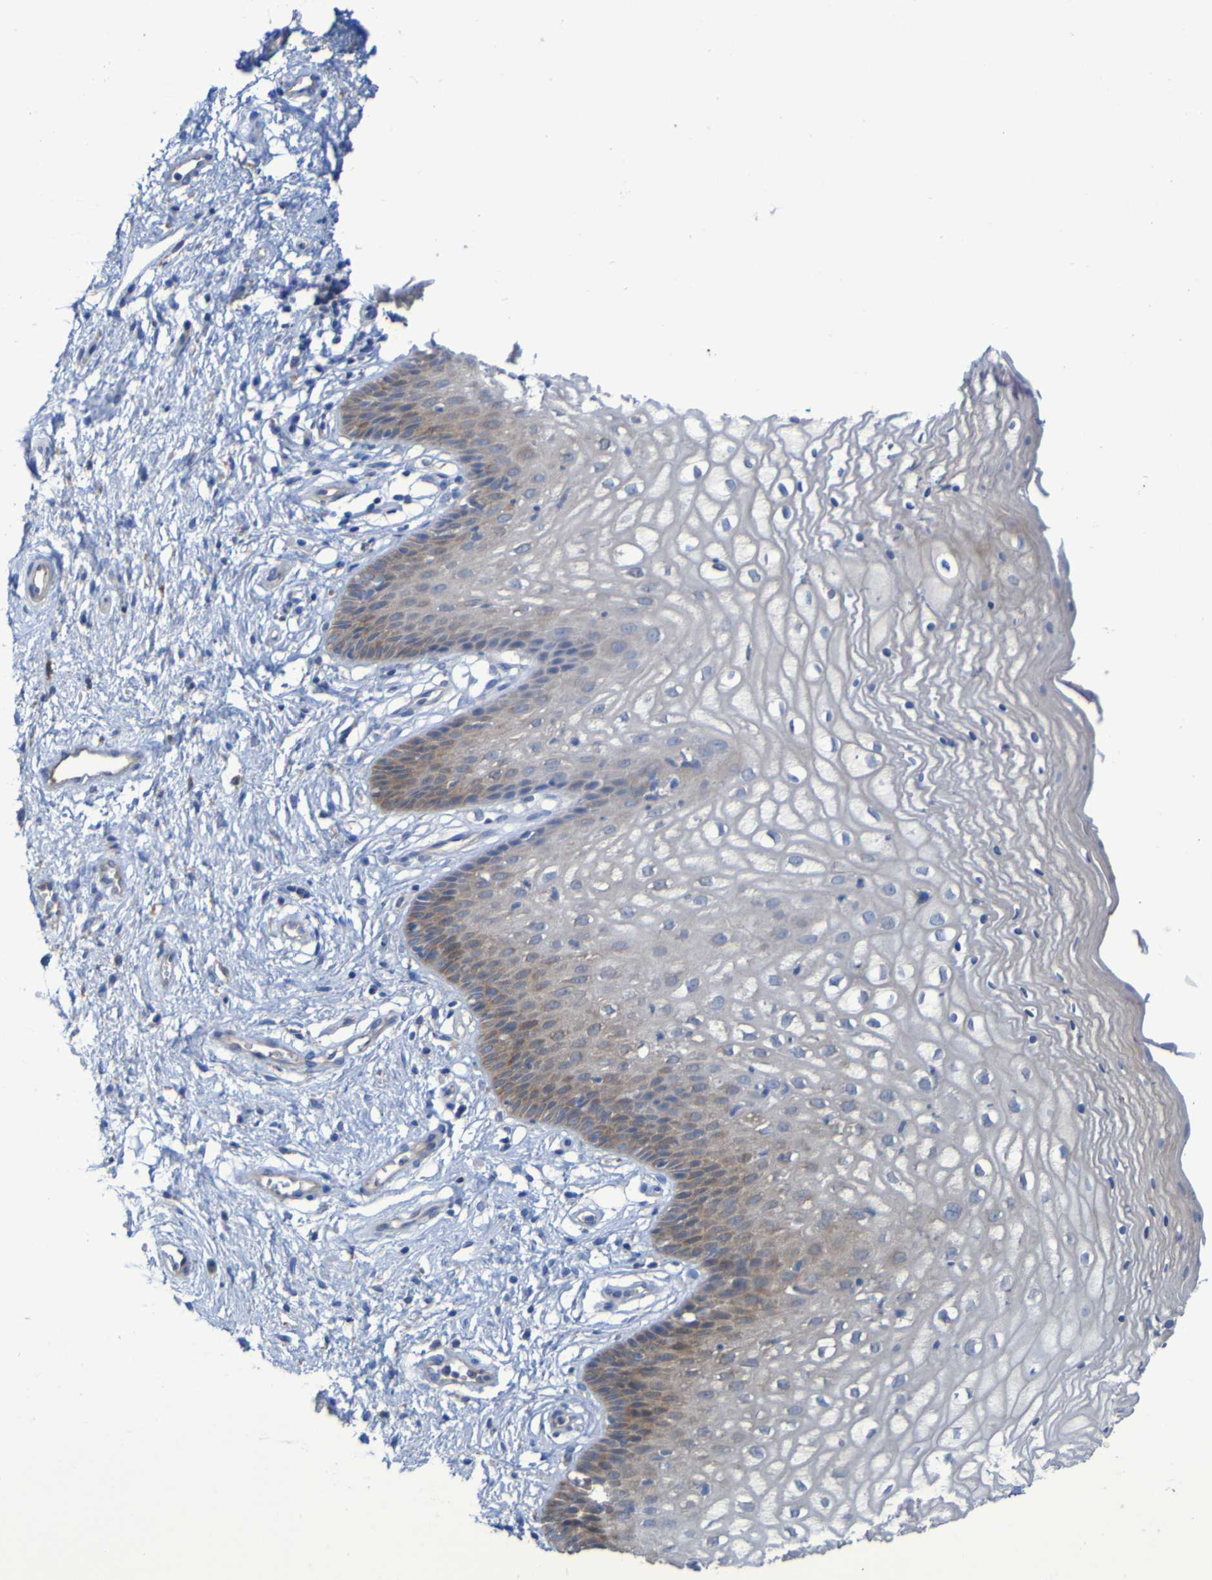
{"staining": {"intensity": "moderate", "quantity": "25%-75%", "location": "cytoplasmic/membranous"}, "tissue": "vagina", "cell_type": "Squamous epithelial cells", "image_type": "normal", "snomed": [{"axis": "morphology", "description": "Normal tissue, NOS"}, {"axis": "topography", "description": "Vagina"}], "caption": "The photomicrograph exhibits a brown stain indicating the presence of a protein in the cytoplasmic/membranous of squamous epithelial cells in vagina. (Stains: DAB (3,3'-diaminobenzidine) in brown, nuclei in blue, Microscopy: brightfield microscopy at high magnification).", "gene": "ARHGEF16", "patient": {"sex": "female", "age": 34}}